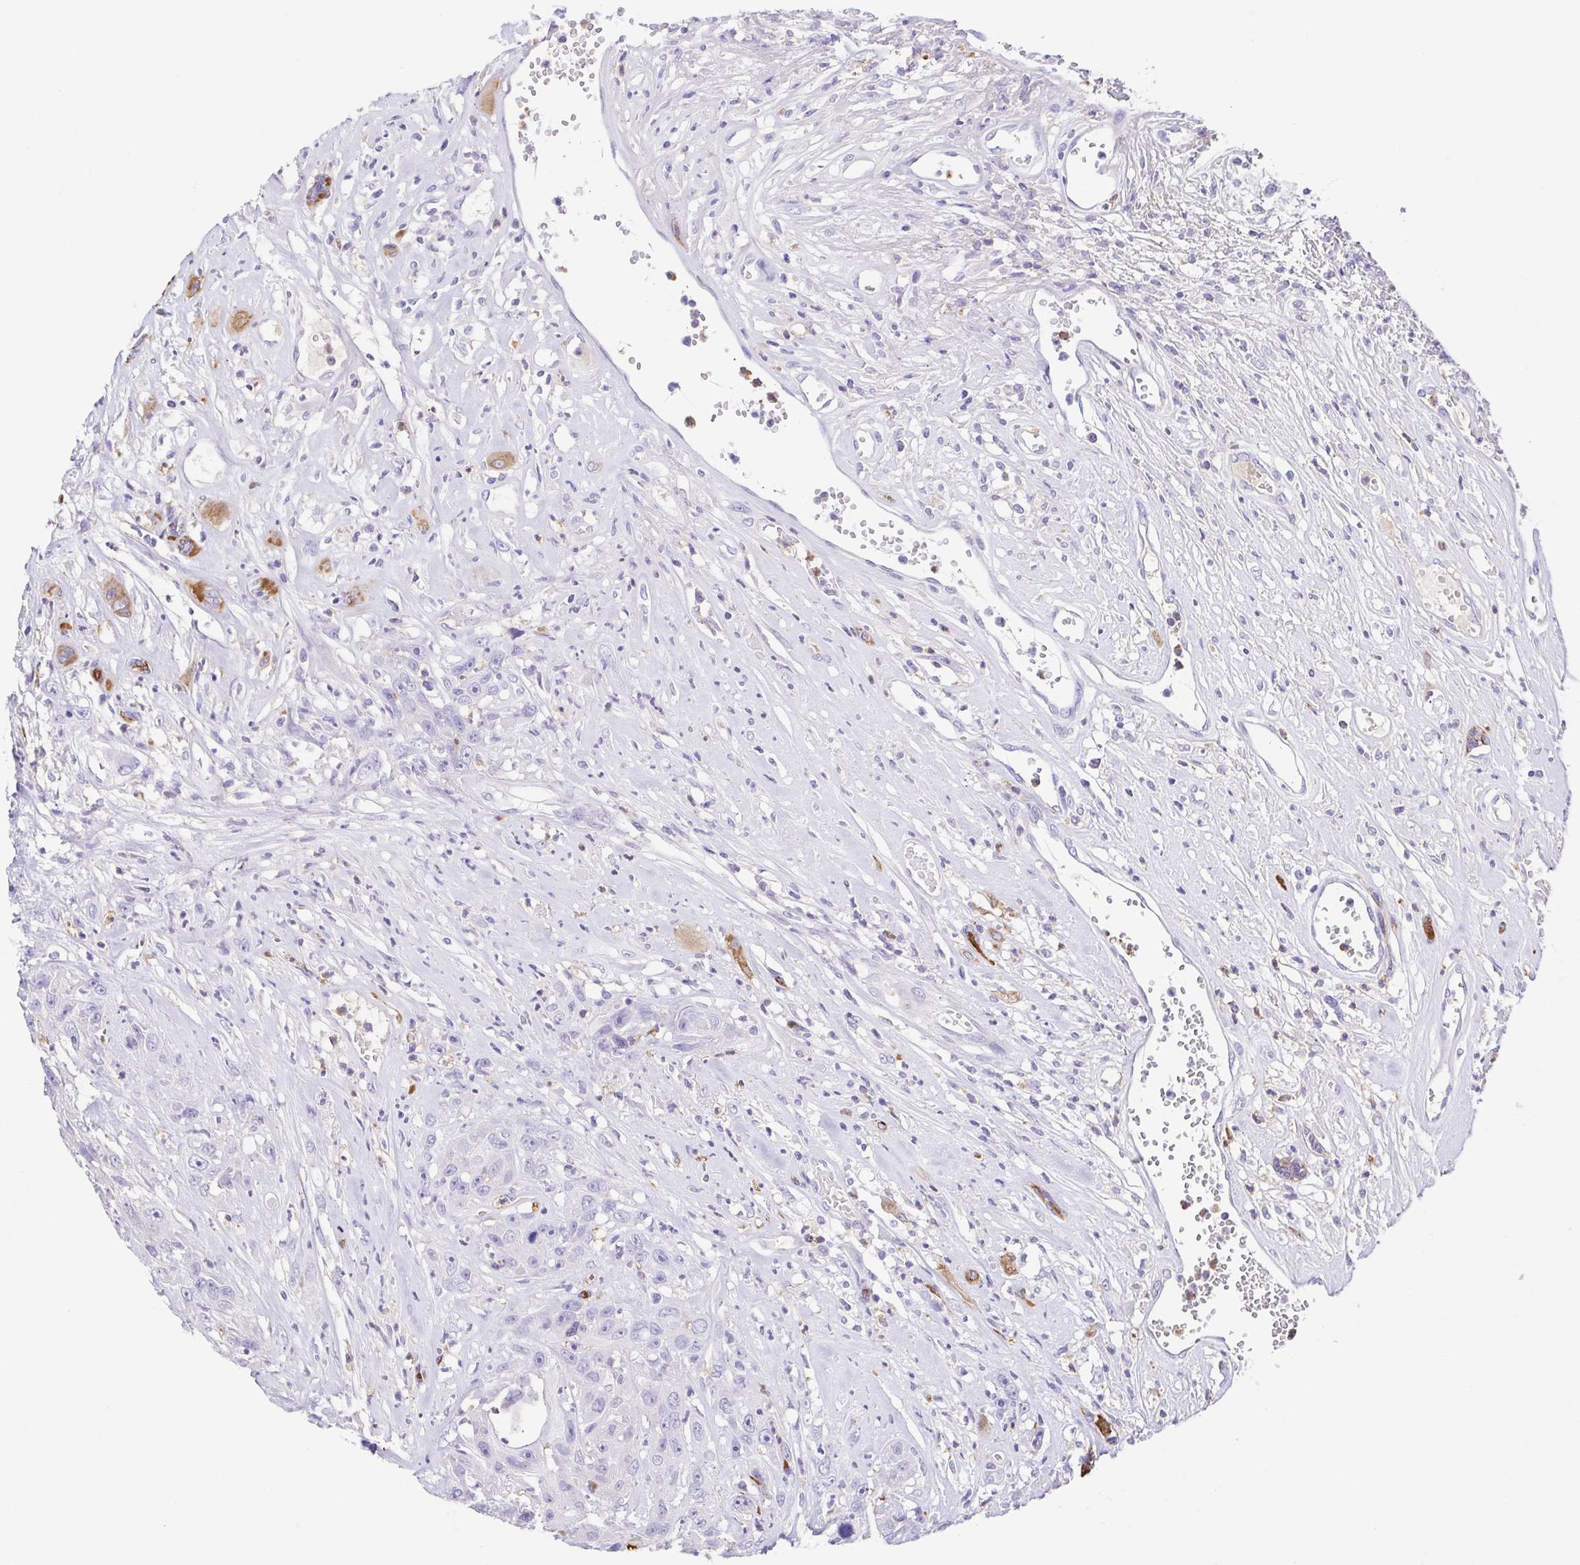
{"staining": {"intensity": "negative", "quantity": "none", "location": "none"}, "tissue": "head and neck cancer", "cell_type": "Tumor cells", "image_type": "cancer", "snomed": [{"axis": "morphology", "description": "Squamous cell carcinoma, NOS"}, {"axis": "topography", "description": "Head-Neck"}], "caption": "Immunohistochemistry photomicrograph of head and neck cancer (squamous cell carcinoma) stained for a protein (brown), which shows no positivity in tumor cells. (DAB IHC, high magnification).", "gene": "ARPP21", "patient": {"sex": "male", "age": 57}}